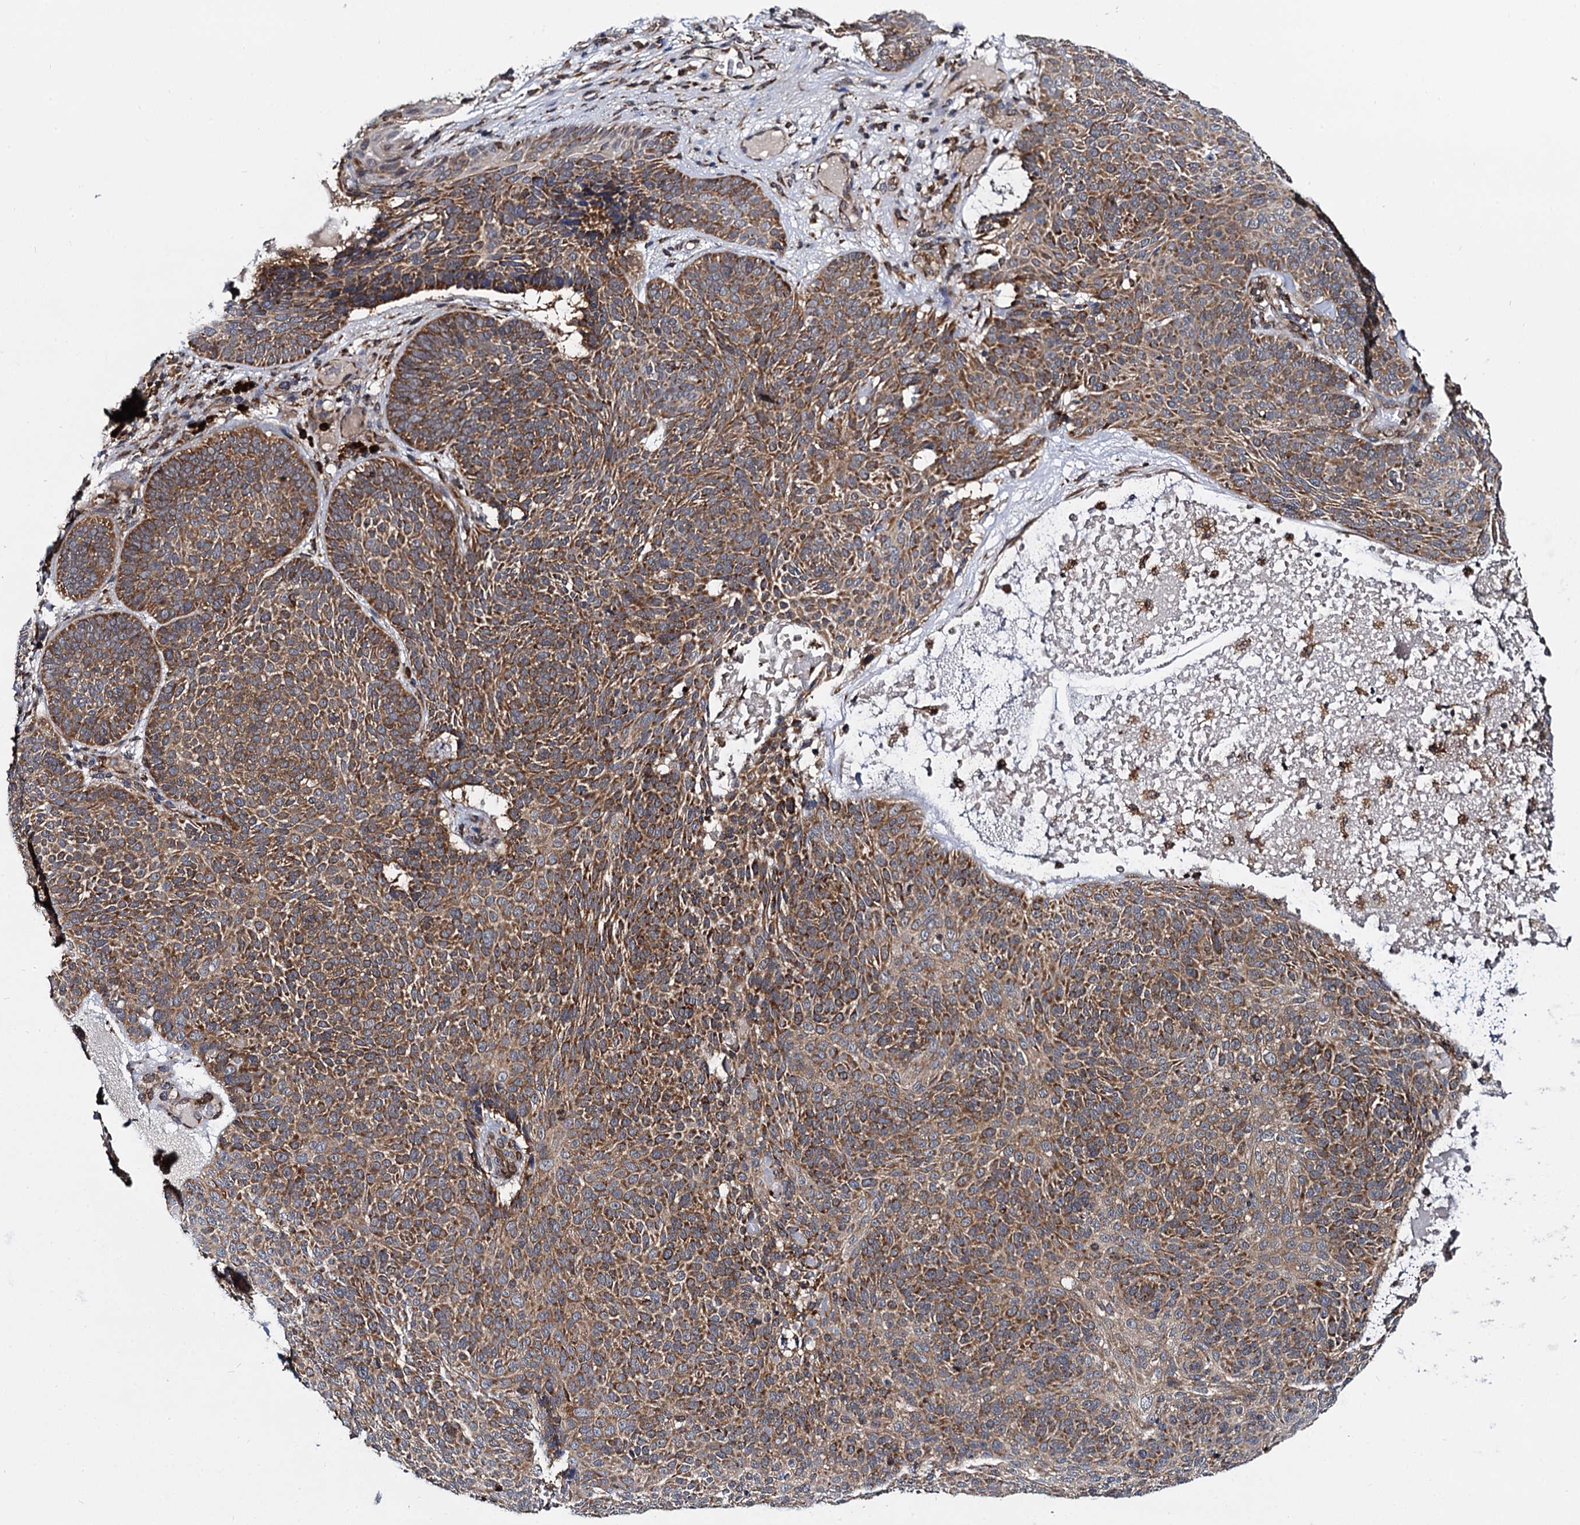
{"staining": {"intensity": "moderate", "quantity": ">75%", "location": "cytoplasmic/membranous"}, "tissue": "skin cancer", "cell_type": "Tumor cells", "image_type": "cancer", "snomed": [{"axis": "morphology", "description": "Basal cell carcinoma"}, {"axis": "topography", "description": "Skin"}], "caption": "Immunohistochemical staining of skin basal cell carcinoma displays medium levels of moderate cytoplasmic/membranous expression in approximately >75% of tumor cells. (Brightfield microscopy of DAB IHC at high magnification).", "gene": "UFM1", "patient": {"sex": "male", "age": 85}}